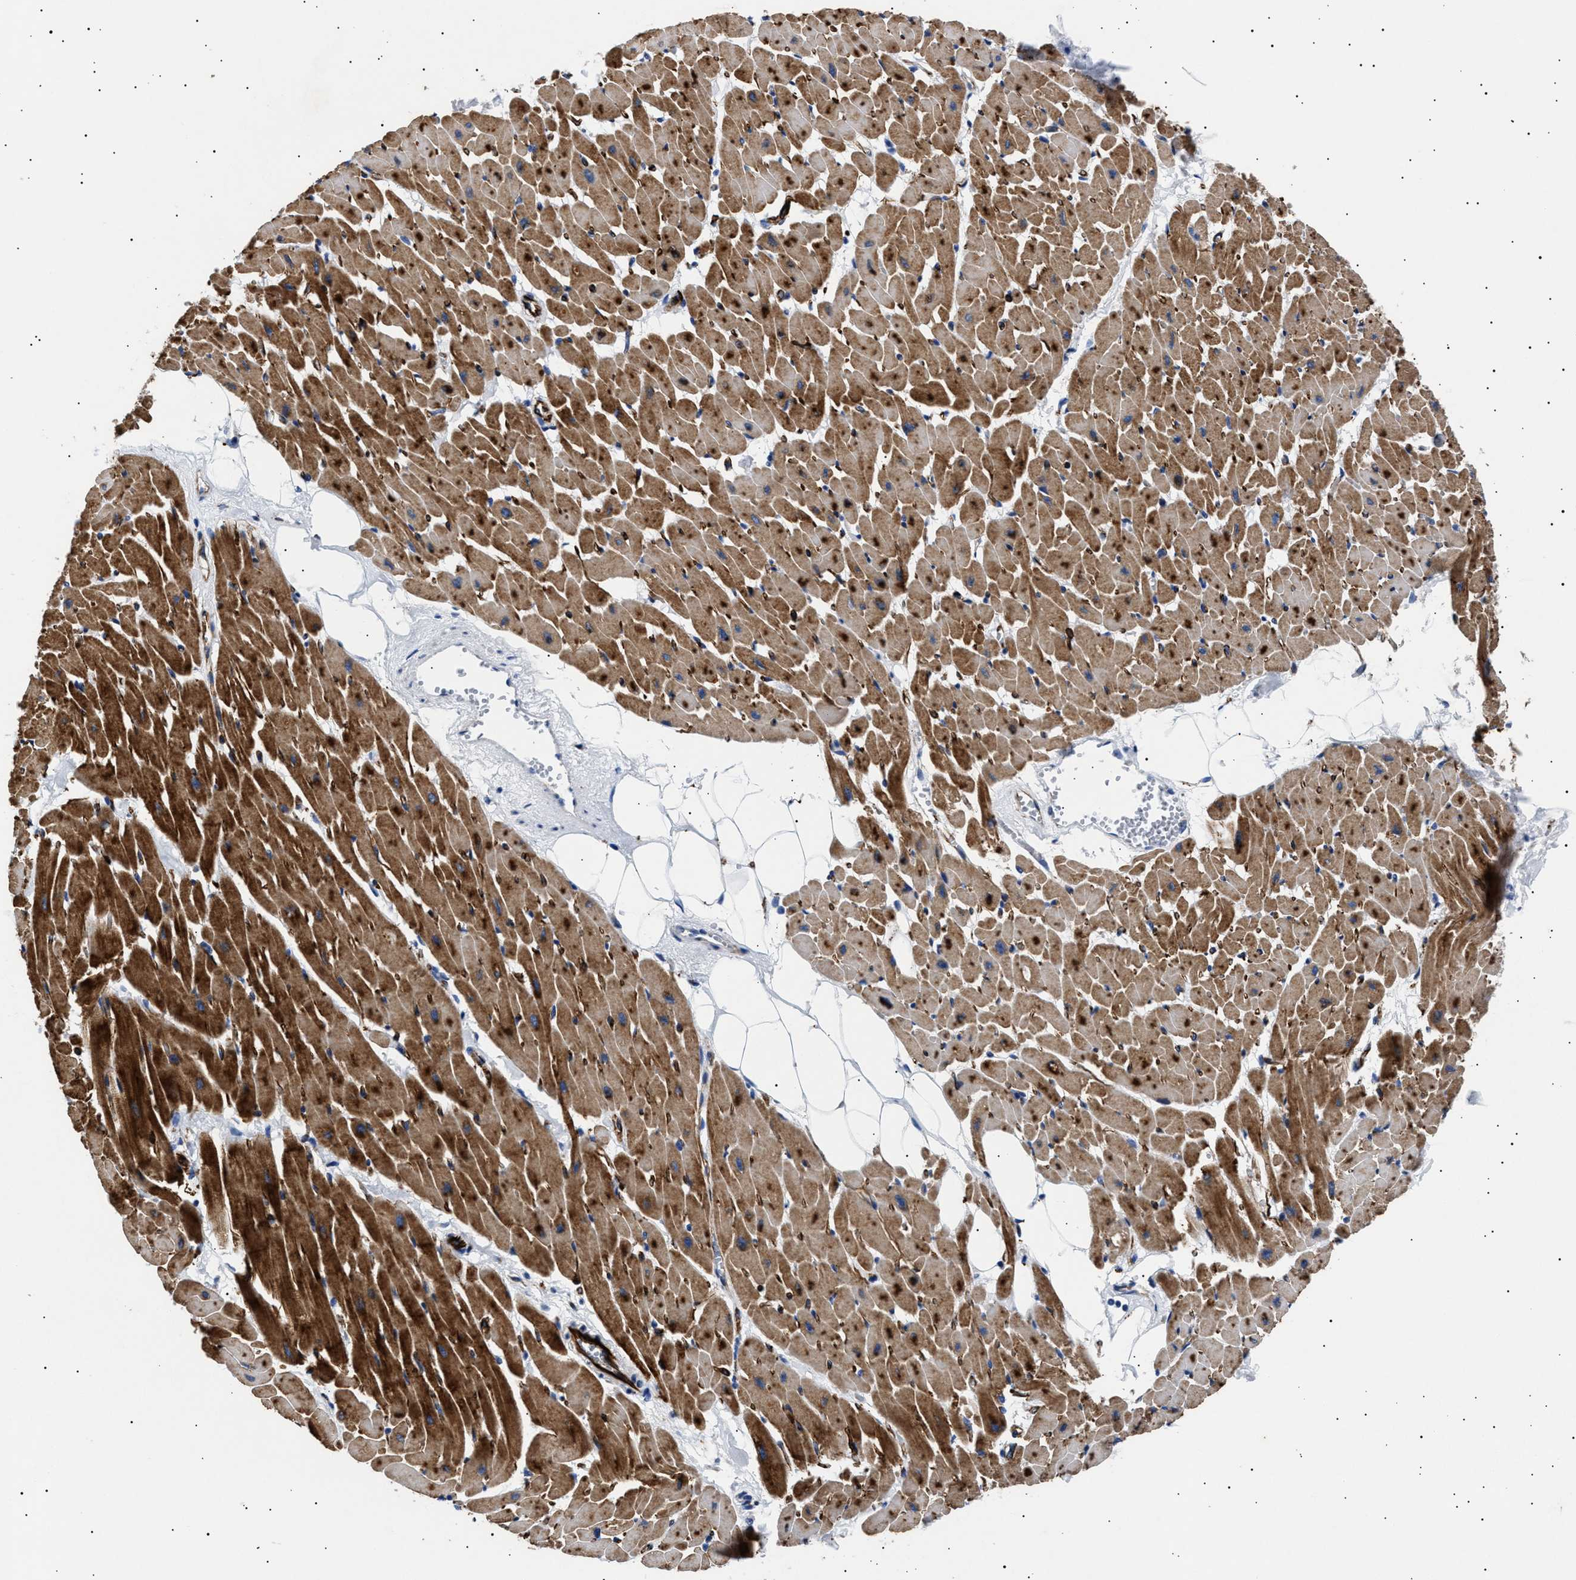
{"staining": {"intensity": "strong", "quantity": ">75%", "location": "cytoplasmic/membranous"}, "tissue": "heart muscle", "cell_type": "Cardiomyocytes", "image_type": "normal", "snomed": [{"axis": "morphology", "description": "Normal tissue, NOS"}, {"axis": "topography", "description": "Heart"}], "caption": "The photomicrograph shows staining of normal heart muscle, revealing strong cytoplasmic/membranous protein staining (brown color) within cardiomyocytes. (brown staining indicates protein expression, while blue staining denotes nuclei).", "gene": "OLFML2A", "patient": {"sex": "female", "age": 19}}